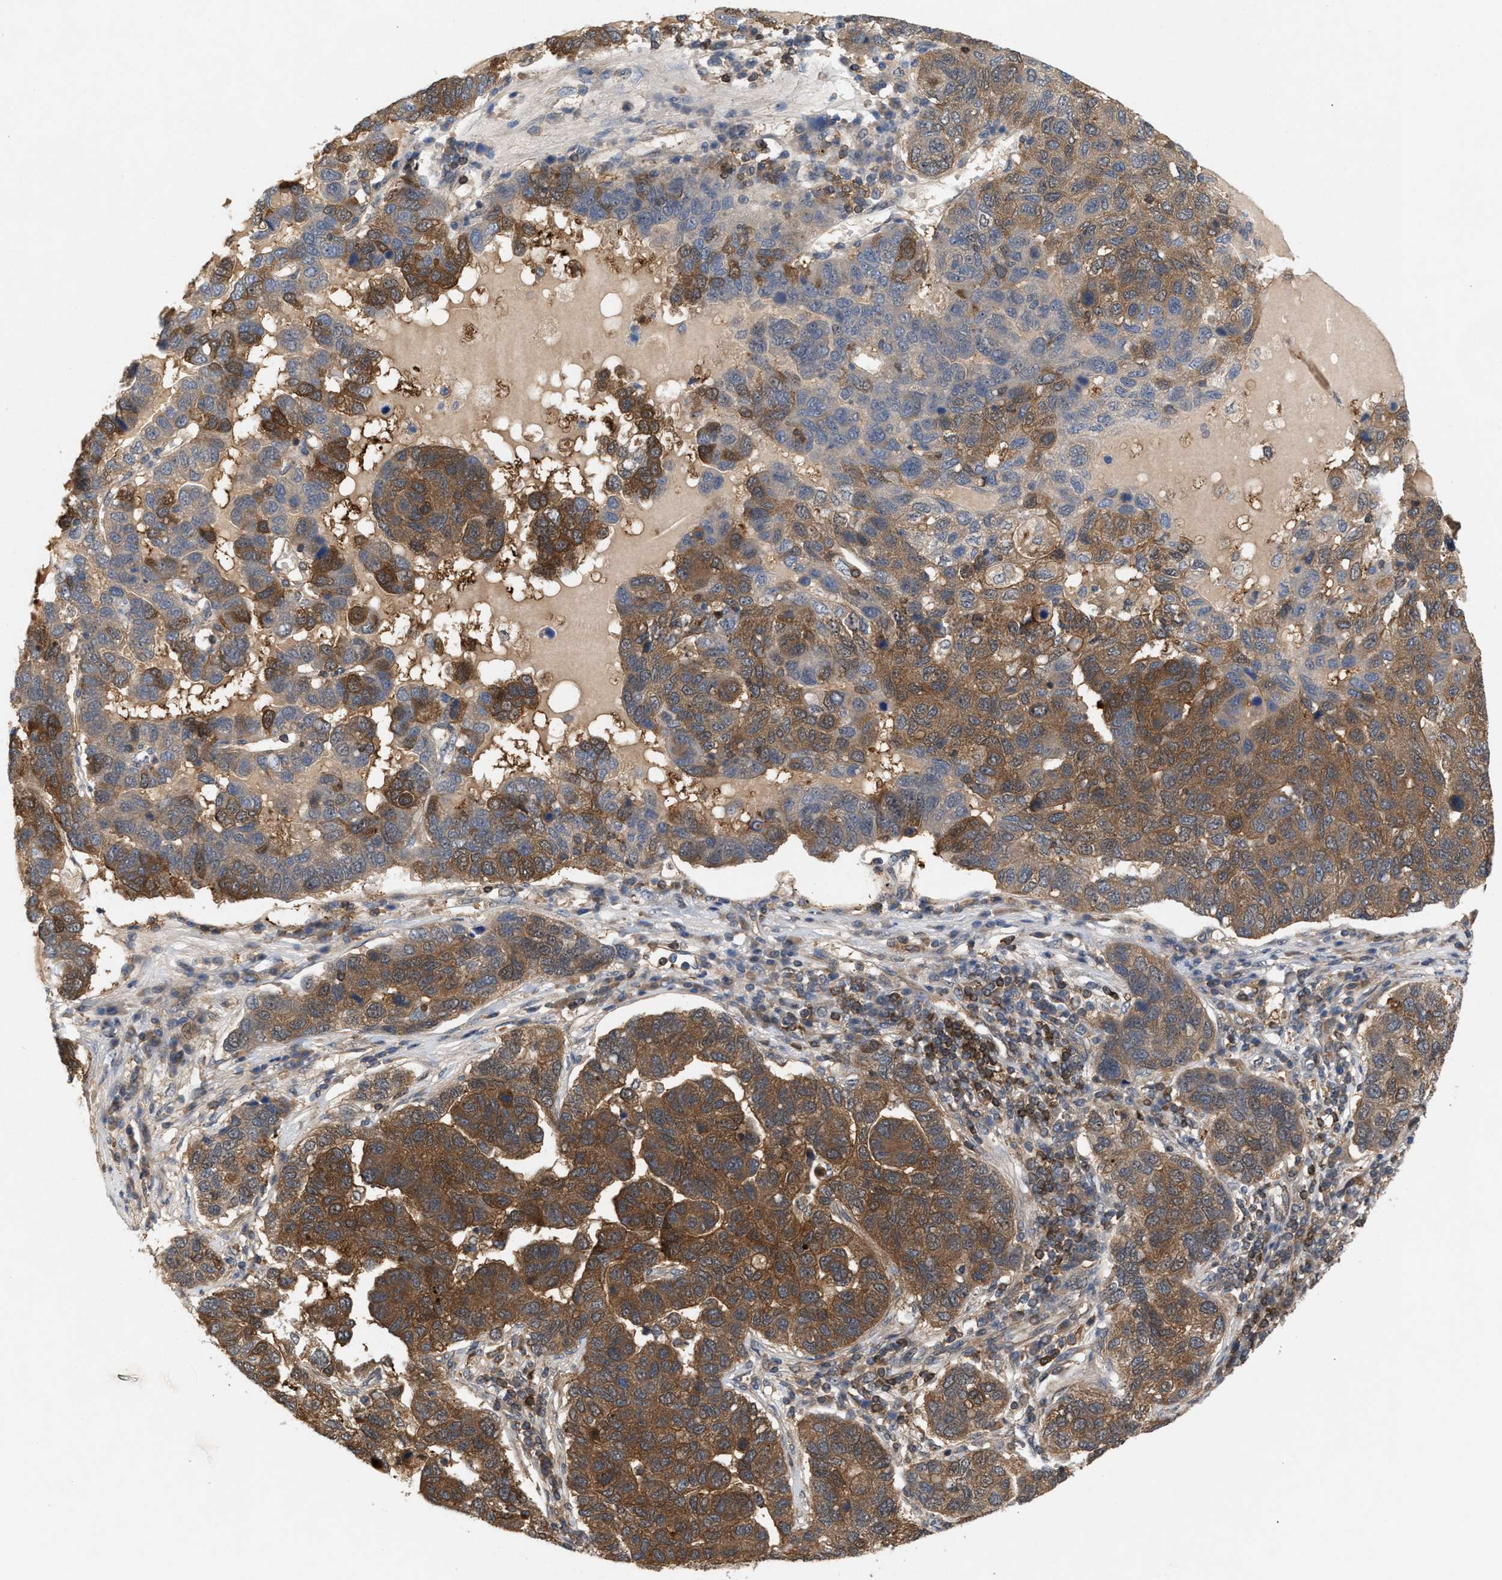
{"staining": {"intensity": "strong", "quantity": "25%-75%", "location": "cytoplasmic/membranous"}, "tissue": "pancreatic cancer", "cell_type": "Tumor cells", "image_type": "cancer", "snomed": [{"axis": "morphology", "description": "Adenocarcinoma, NOS"}, {"axis": "topography", "description": "Pancreas"}], "caption": "A brown stain highlights strong cytoplasmic/membranous staining of a protein in pancreatic cancer (adenocarcinoma) tumor cells.", "gene": "GLOD4", "patient": {"sex": "female", "age": 61}}